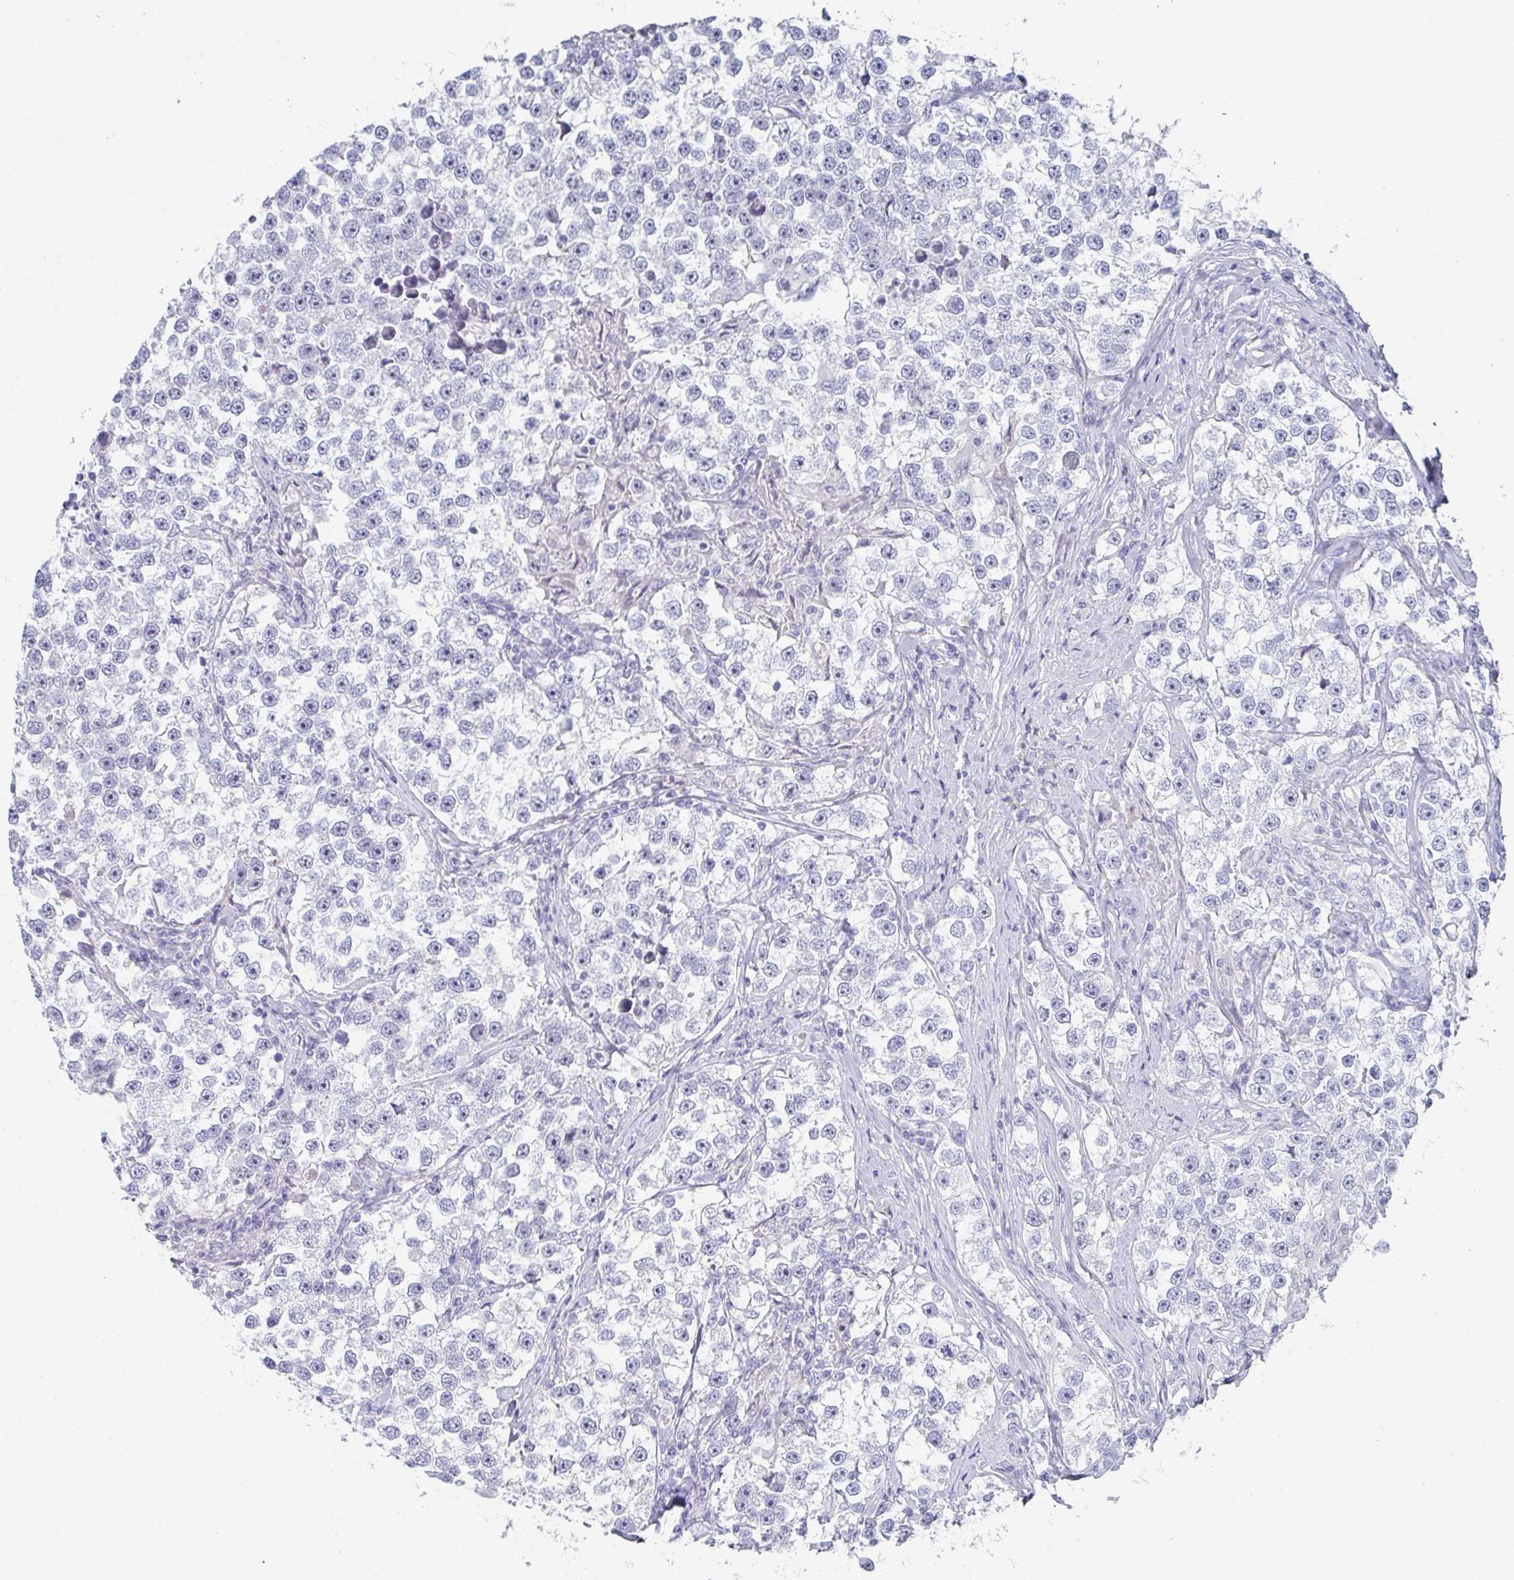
{"staining": {"intensity": "negative", "quantity": "none", "location": "none"}, "tissue": "testis cancer", "cell_type": "Tumor cells", "image_type": "cancer", "snomed": [{"axis": "morphology", "description": "Seminoma, NOS"}, {"axis": "topography", "description": "Testis"}], "caption": "Immunohistochemical staining of human testis seminoma demonstrates no significant positivity in tumor cells. The staining was performed using DAB (3,3'-diaminobenzidine) to visualize the protein expression in brown, while the nuclei were stained in blue with hematoxylin (Magnification: 20x).", "gene": "NOXRED1", "patient": {"sex": "male", "age": 46}}